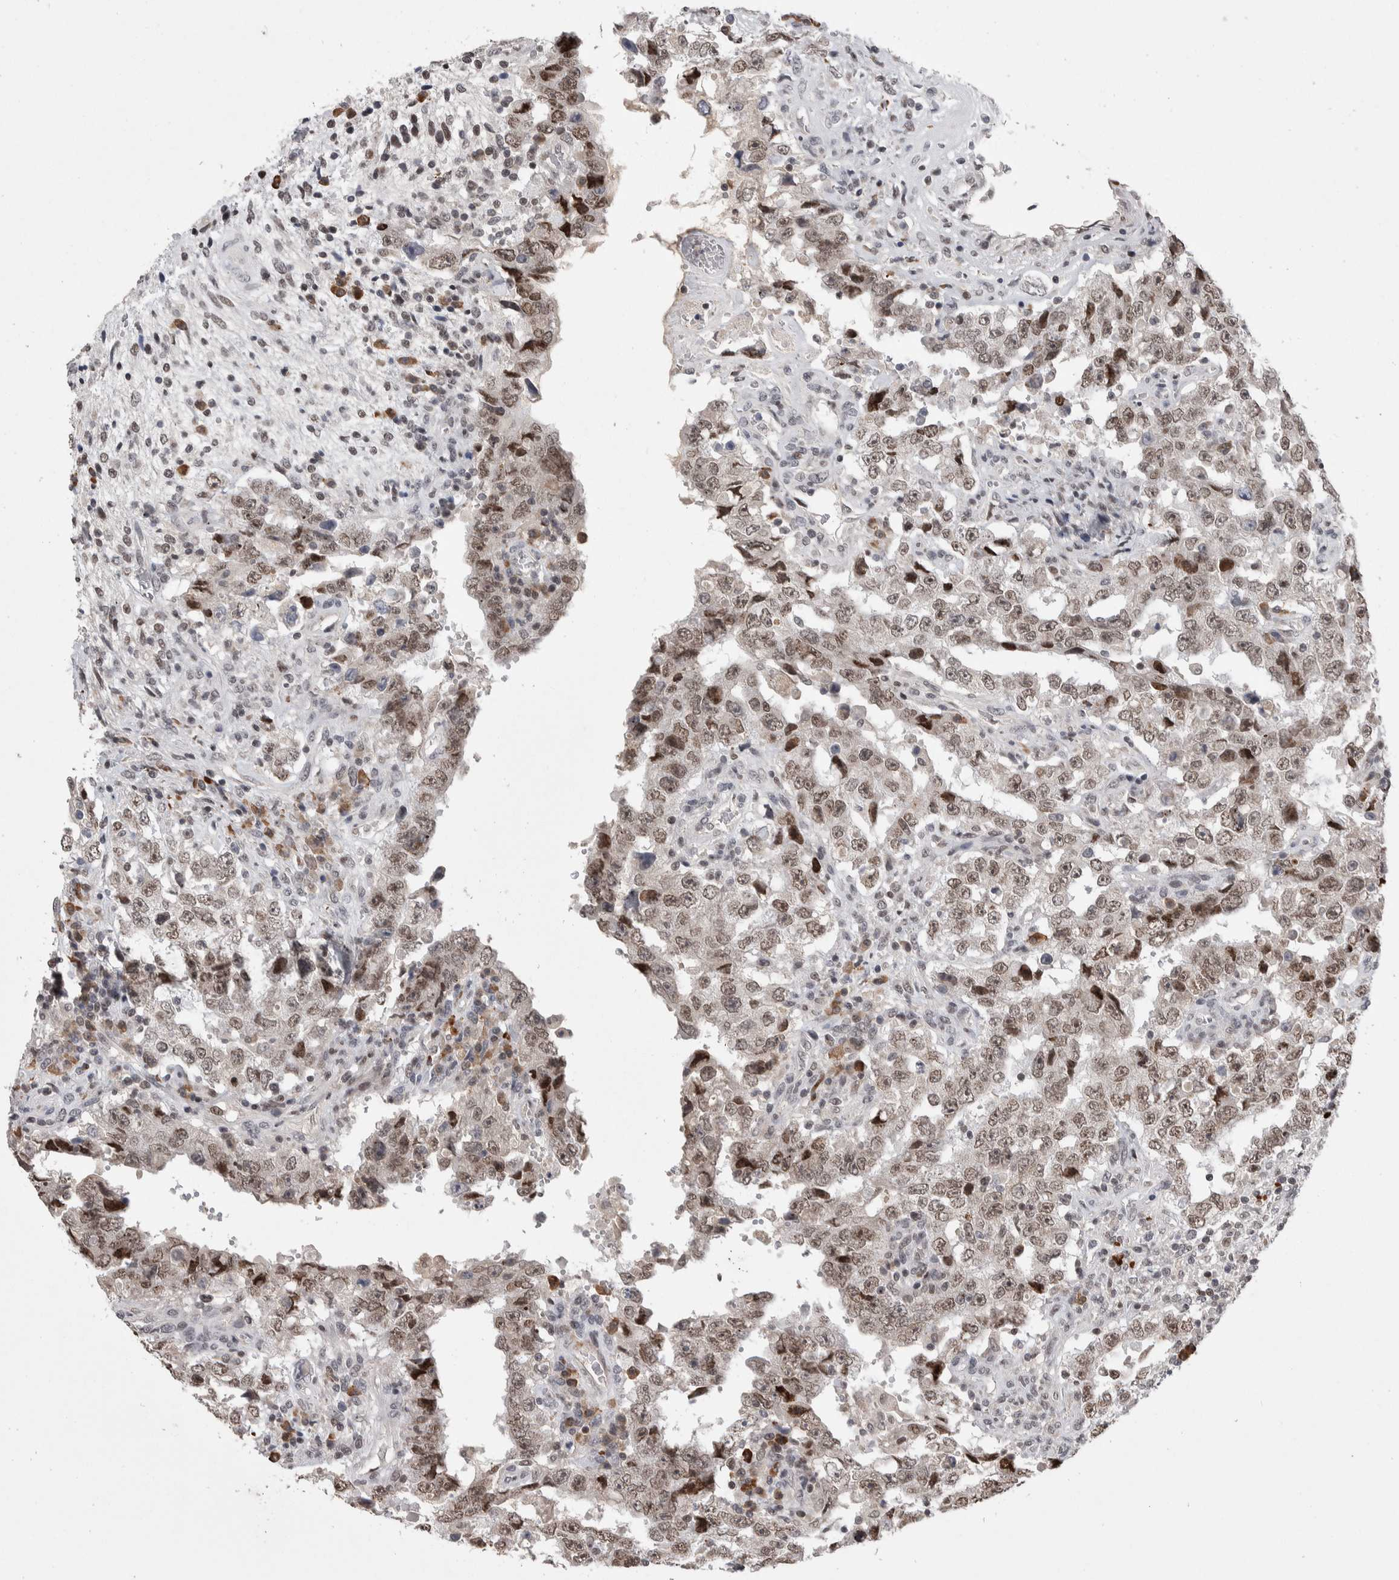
{"staining": {"intensity": "weak", "quantity": ">75%", "location": "nuclear"}, "tissue": "testis cancer", "cell_type": "Tumor cells", "image_type": "cancer", "snomed": [{"axis": "morphology", "description": "Carcinoma, Embryonal, NOS"}, {"axis": "topography", "description": "Testis"}], "caption": "DAB (3,3'-diaminobenzidine) immunohistochemical staining of testis cancer (embryonal carcinoma) reveals weak nuclear protein expression in about >75% of tumor cells.", "gene": "ZNF592", "patient": {"sex": "male", "age": 26}}